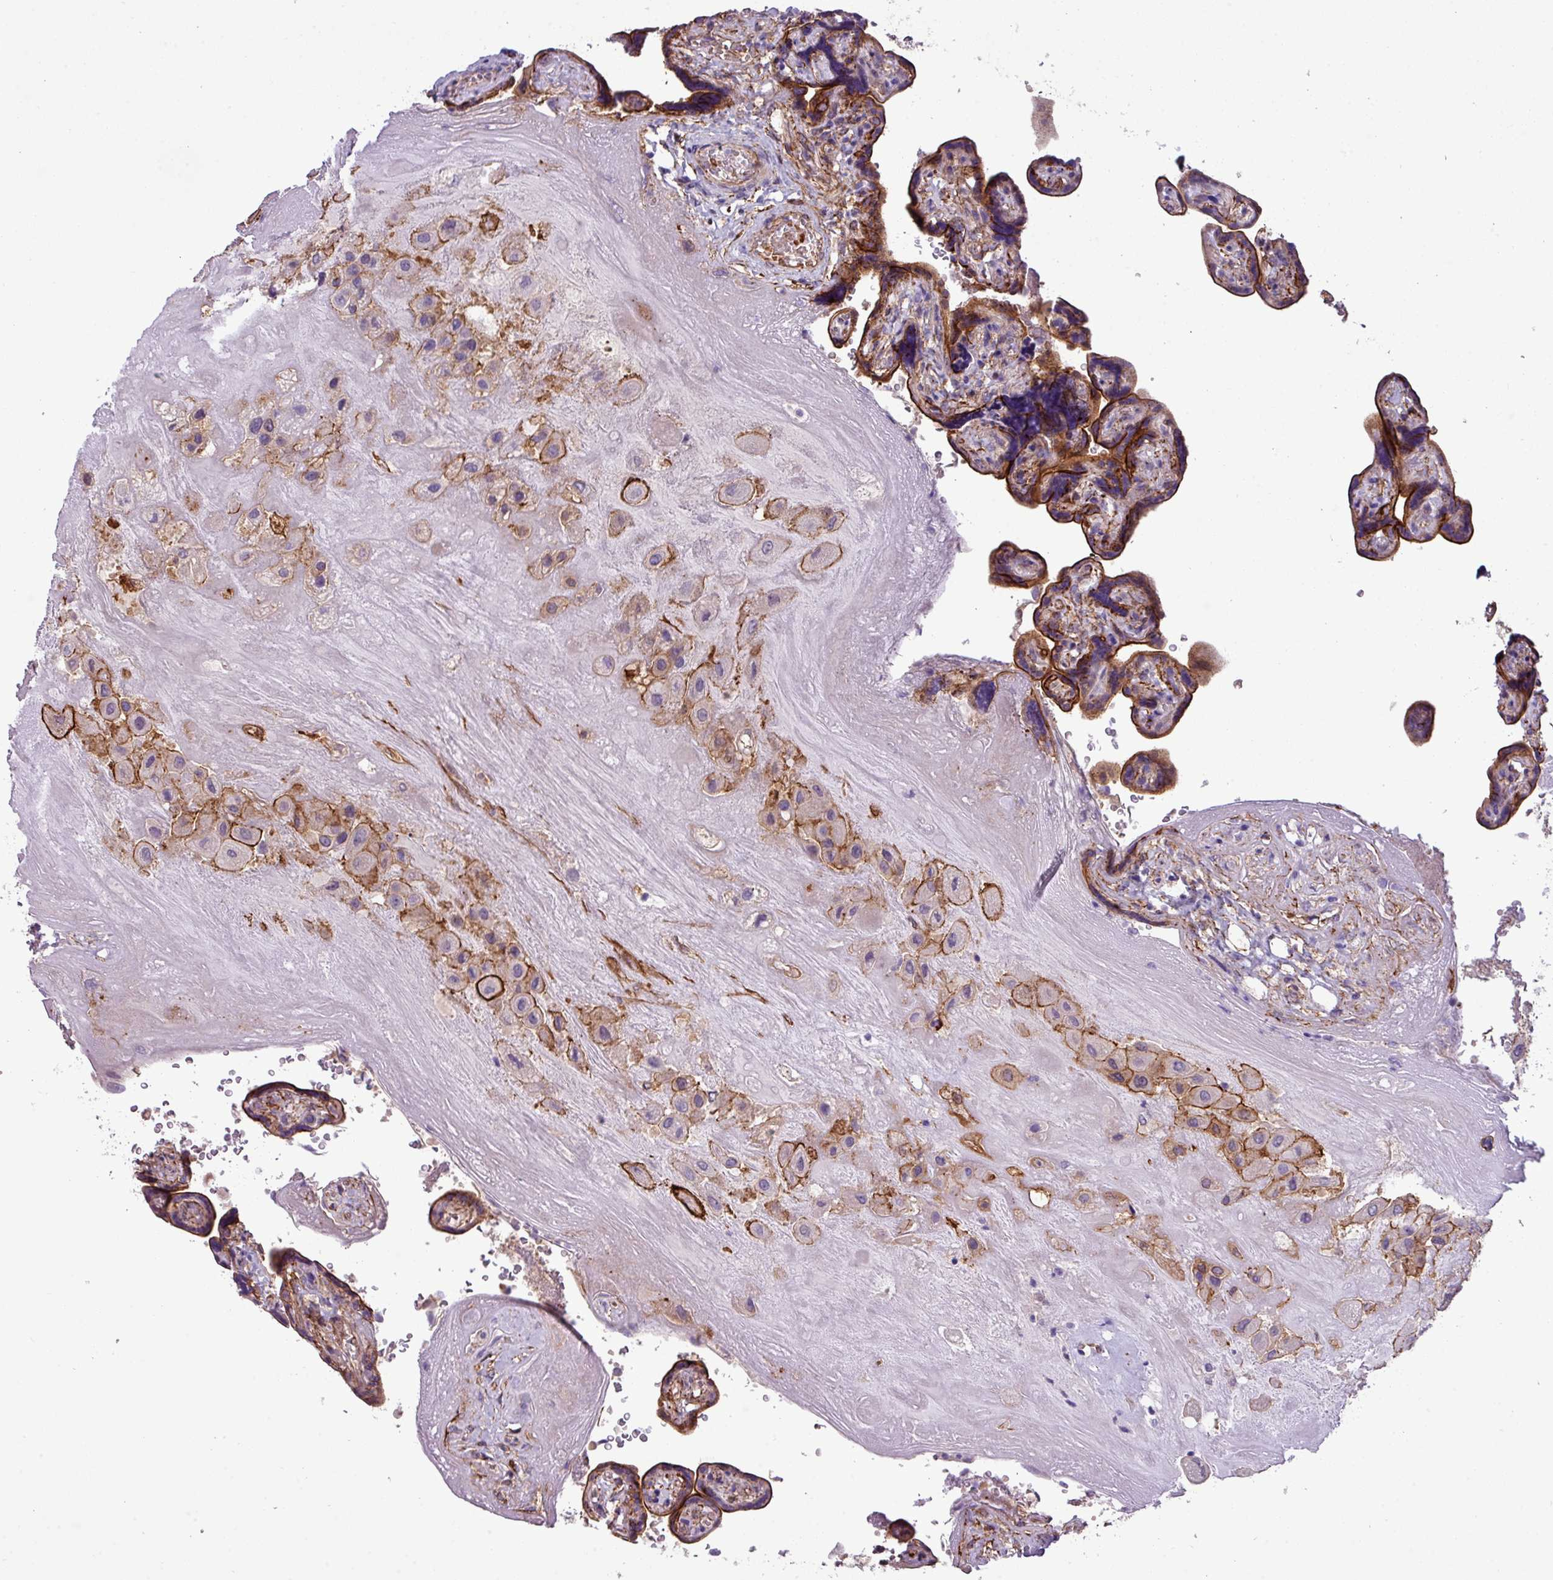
{"staining": {"intensity": "strong", "quantity": "25%-75%", "location": "cytoplasmic/membranous"}, "tissue": "placenta", "cell_type": "Decidual cells", "image_type": "normal", "snomed": [{"axis": "morphology", "description": "Normal tissue, NOS"}, {"axis": "topography", "description": "Placenta"}], "caption": "An IHC histopathology image of normal tissue is shown. Protein staining in brown highlights strong cytoplasmic/membranous positivity in placenta within decidual cells.", "gene": "PARD6A", "patient": {"sex": "female", "age": 32}}